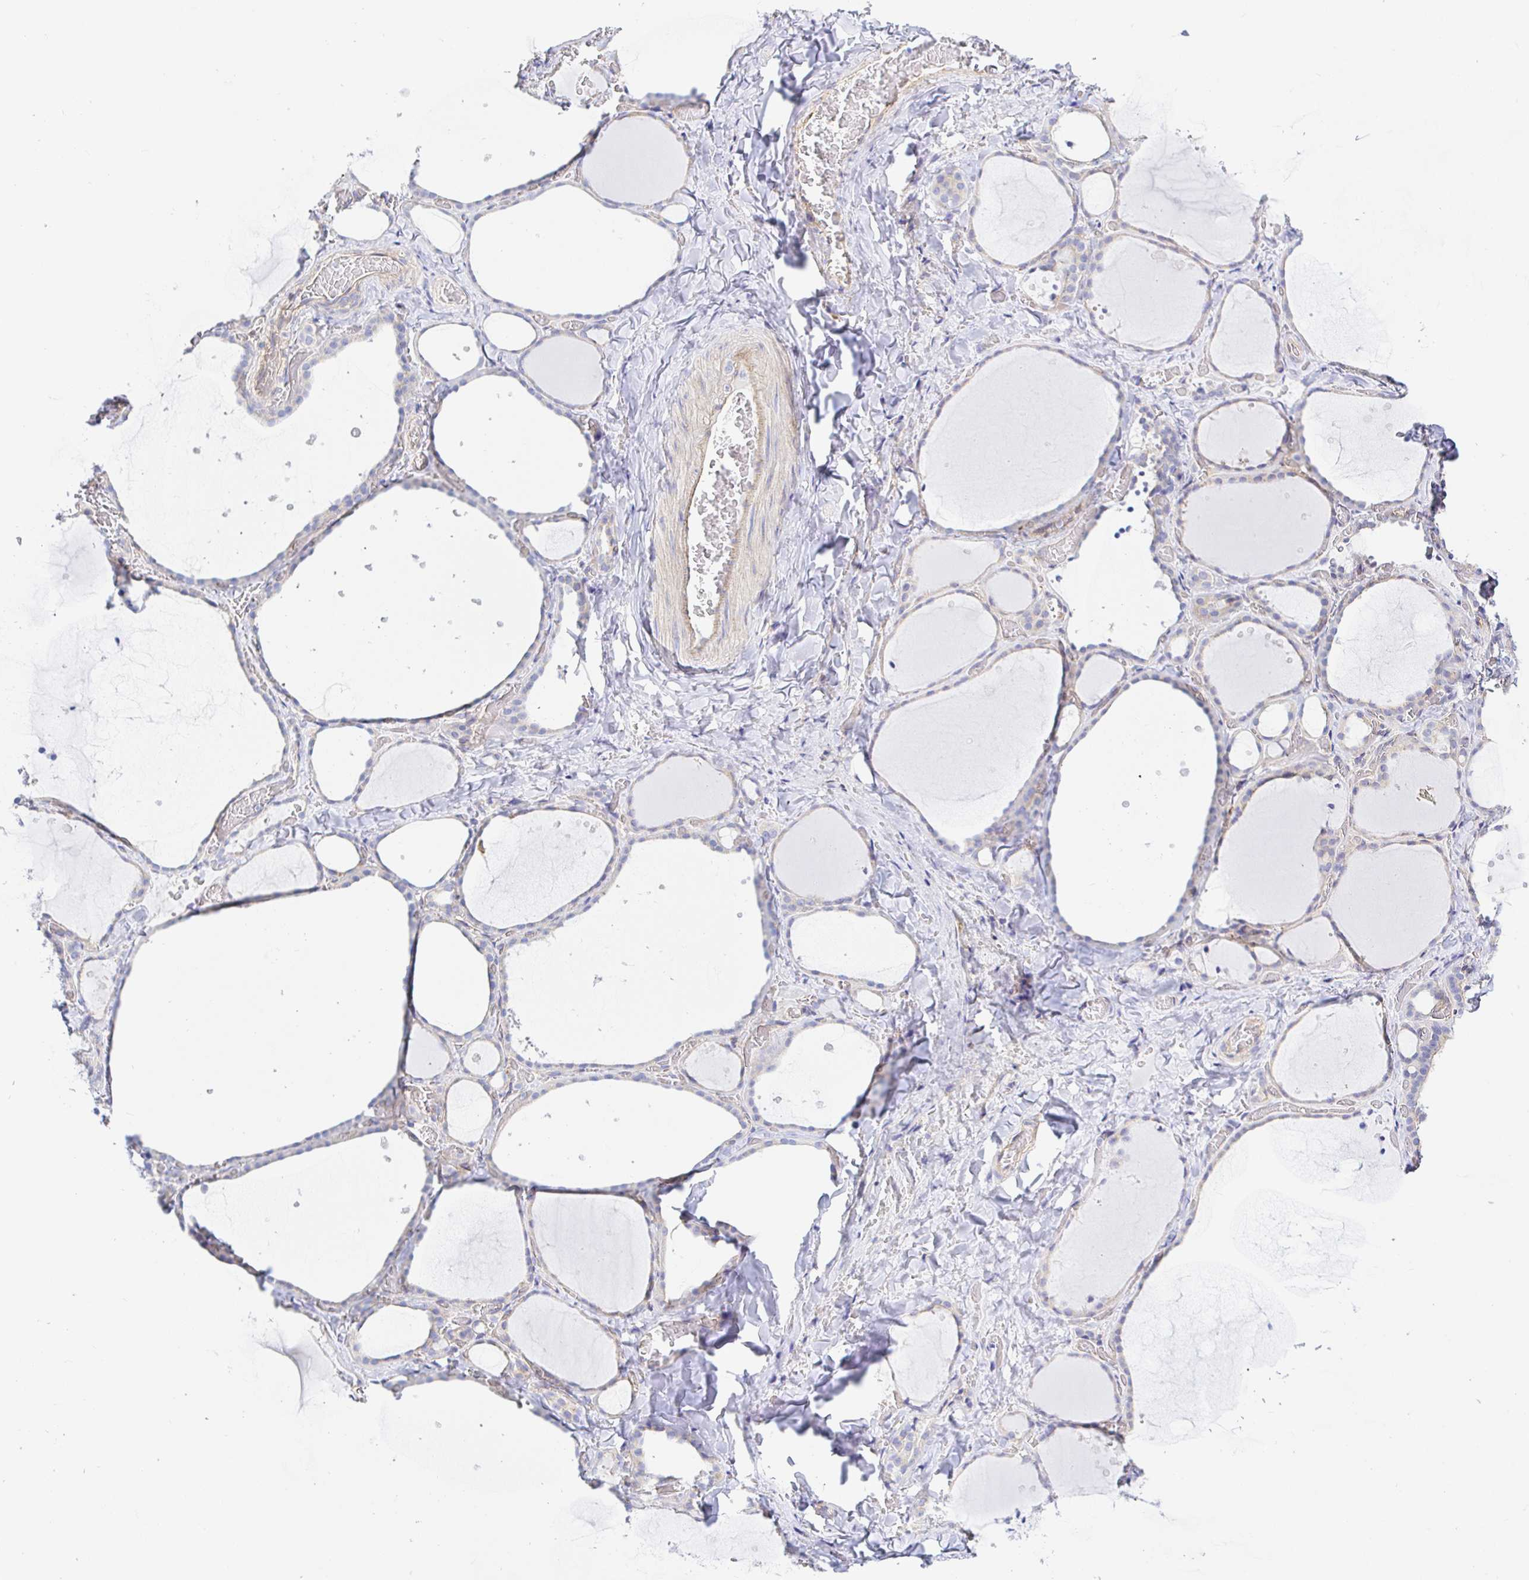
{"staining": {"intensity": "negative", "quantity": "none", "location": "none"}, "tissue": "thyroid gland", "cell_type": "Glandular cells", "image_type": "normal", "snomed": [{"axis": "morphology", "description": "Normal tissue, NOS"}, {"axis": "topography", "description": "Thyroid gland"}], "caption": "Glandular cells are negative for brown protein staining in benign thyroid gland. (DAB immunohistochemistry, high magnification).", "gene": "ARL4D", "patient": {"sex": "female", "age": 36}}